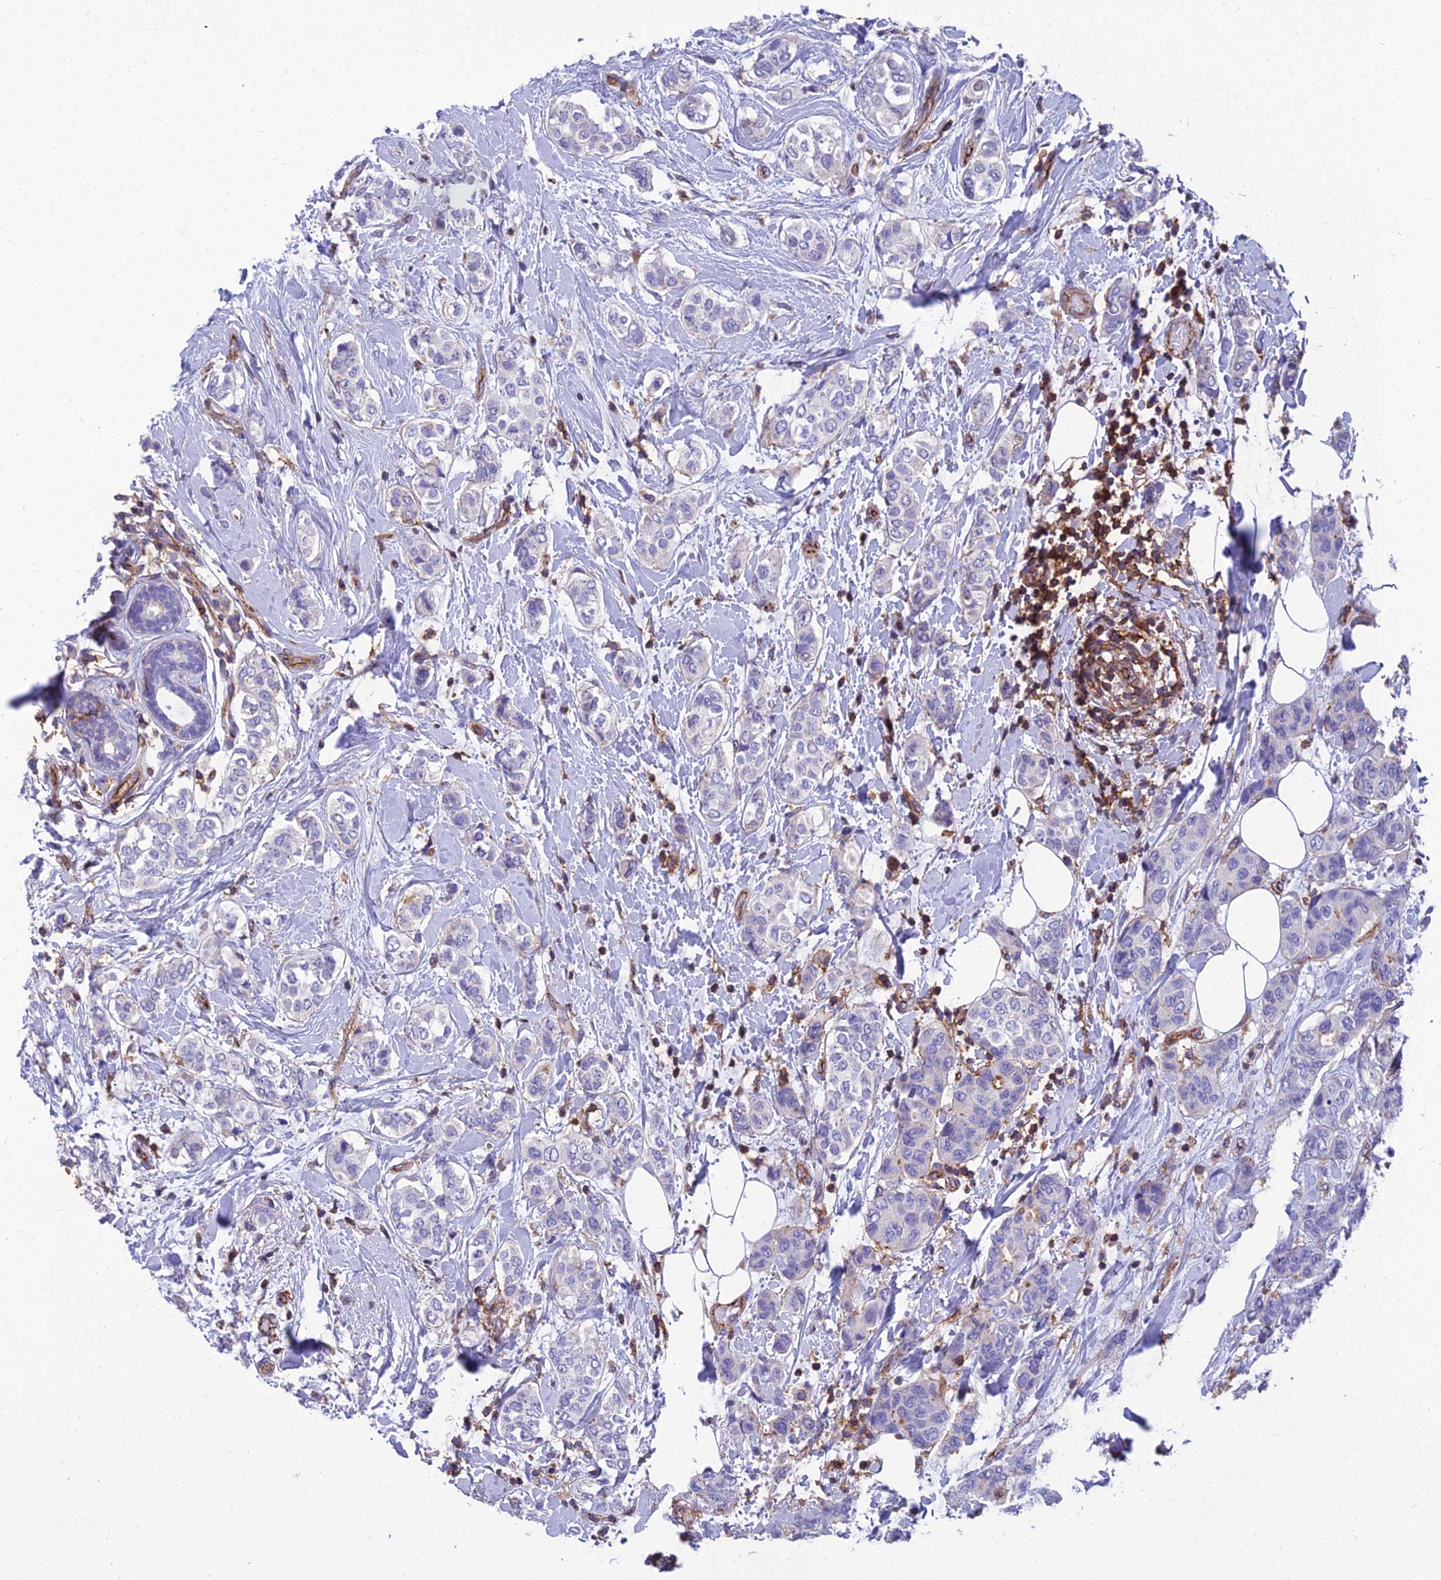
{"staining": {"intensity": "negative", "quantity": "none", "location": "none"}, "tissue": "breast cancer", "cell_type": "Tumor cells", "image_type": "cancer", "snomed": [{"axis": "morphology", "description": "Lobular carcinoma"}, {"axis": "topography", "description": "Breast"}], "caption": "IHC histopathology image of human breast lobular carcinoma stained for a protein (brown), which displays no positivity in tumor cells.", "gene": "PPP1R18", "patient": {"sex": "female", "age": 51}}